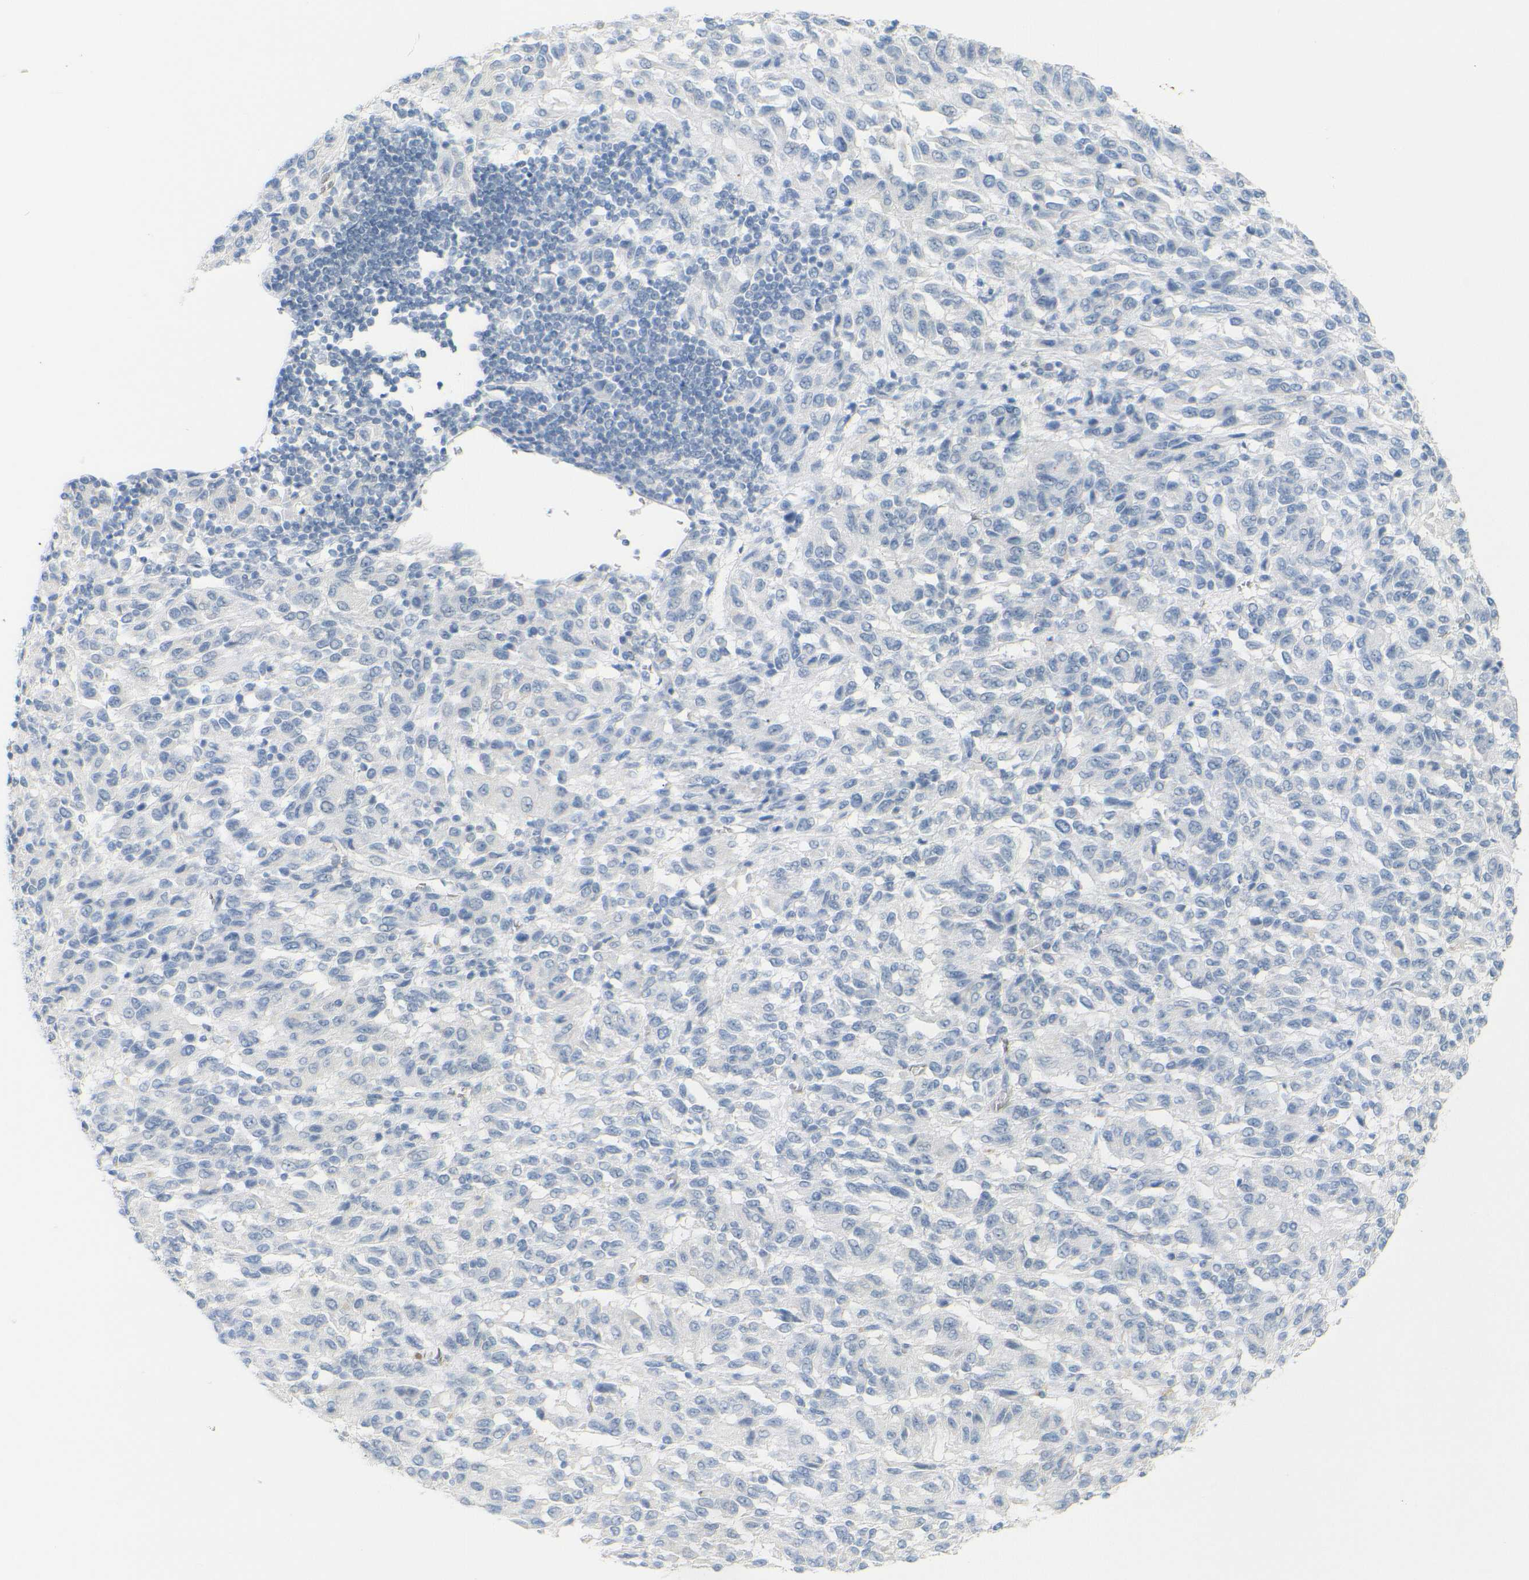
{"staining": {"intensity": "negative", "quantity": "none", "location": "none"}, "tissue": "melanoma", "cell_type": "Tumor cells", "image_type": "cancer", "snomed": [{"axis": "morphology", "description": "Malignant melanoma, Metastatic site"}, {"axis": "topography", "description": "Lung"}], "caption": "Photomicrograph shows no significant protein expression in tumor cells of melanoma. The staining was performed using DAB to visualize the protein expression in brown, while the nuclei were stained in blue with hematoxylin (Magnification: 20x).", "gene": "OPN1SW", "patient": {"sex": "male", "age": 64}}